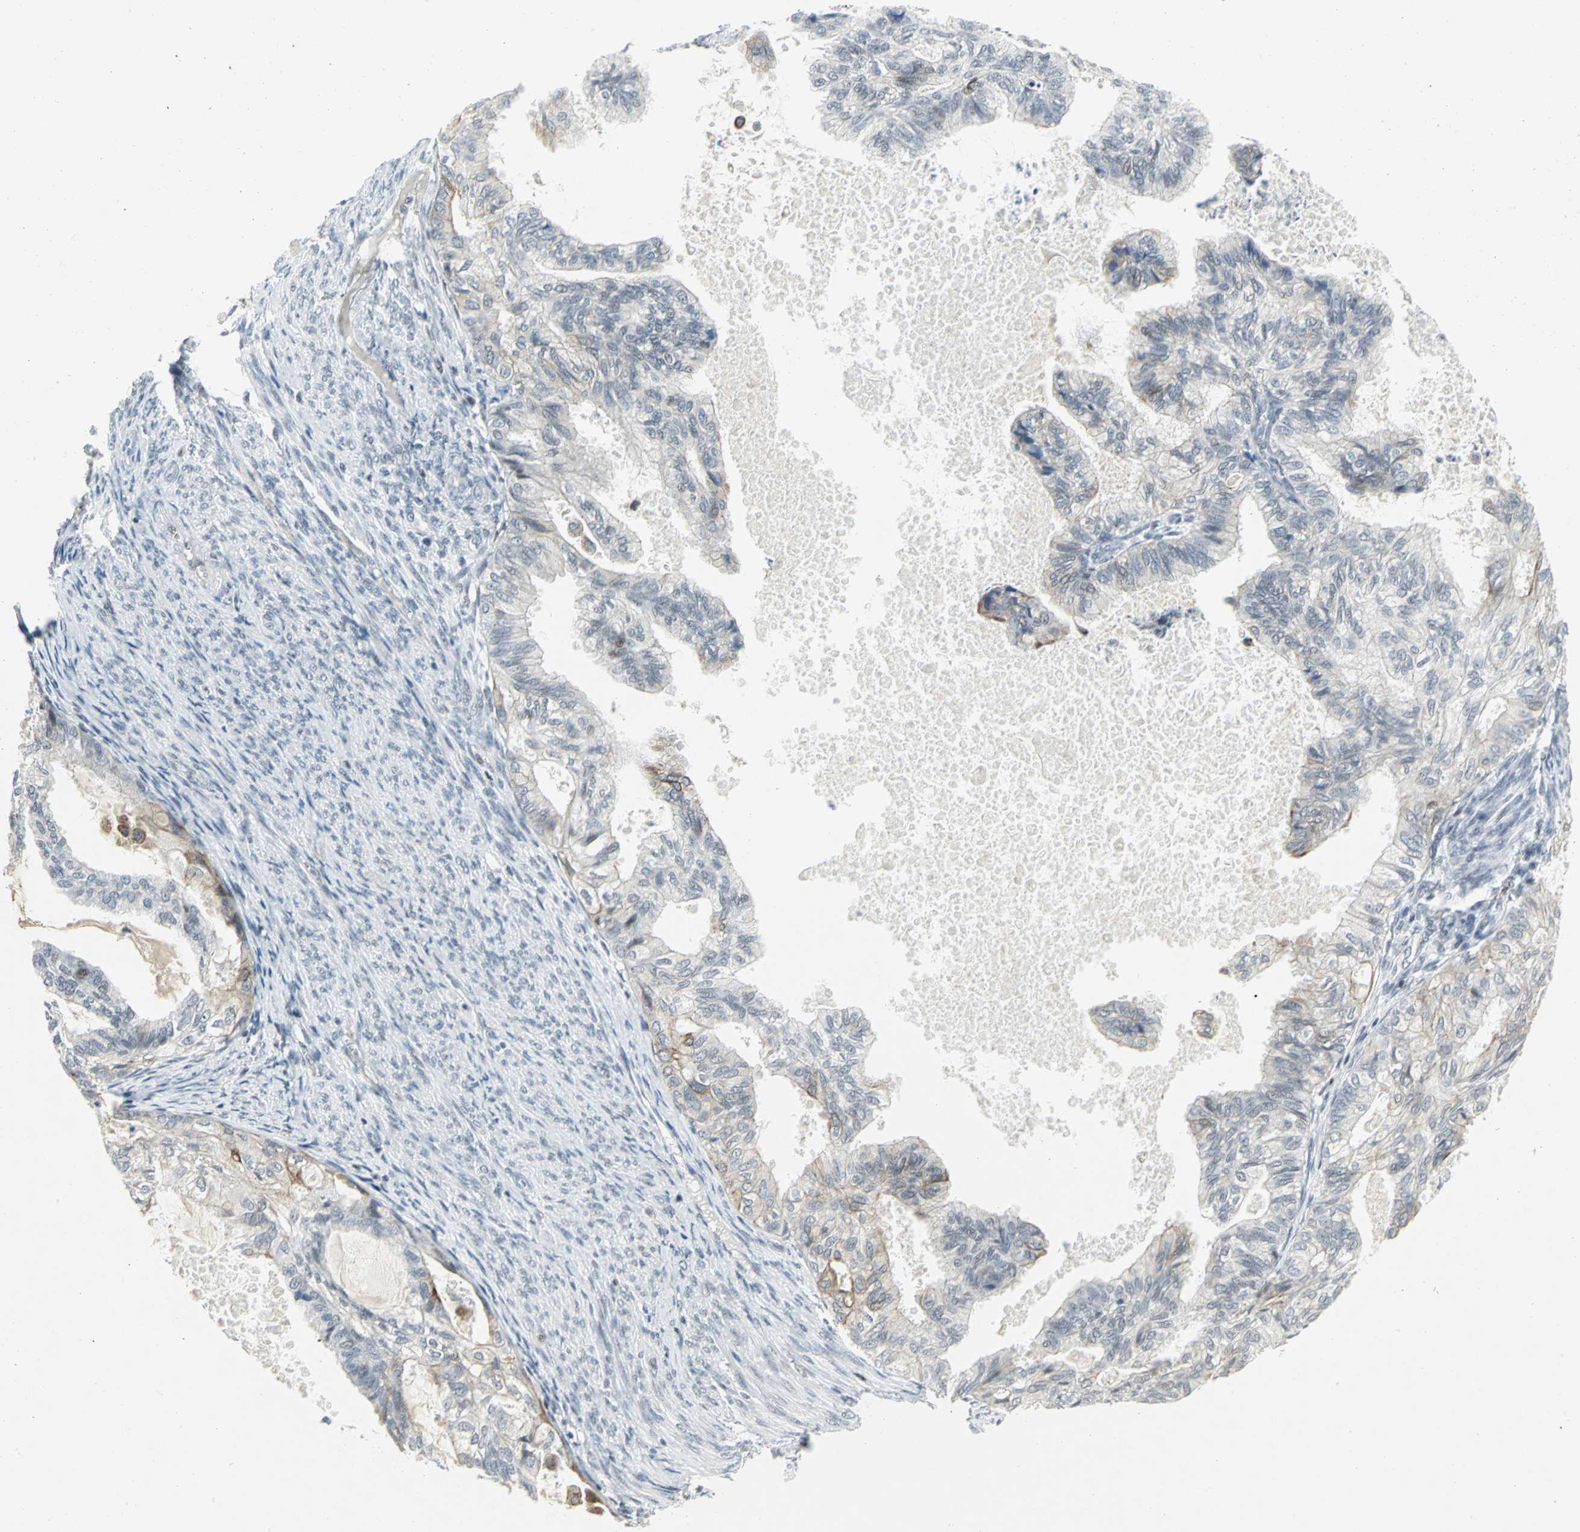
{"staining": {"intensity": "weak", "quantity": "<25%", "location": "cytoplasmic/membranous"}, "tissue": "cervical cancer", "cell_type": "Tumor cells", "image_type": "cancer", "snomed": [{"axis": "morphology", "description": "Normal tissue, NOS"}, {"axis": "morphology", "description": "Adenocarcinoma, NOS"}, {"axis": "topography", "description": "Cervix"}, {"axis": "topography", "description": "Endometrium"}], "caption": "The photomicrograph displays no staining of tumor cells in cervical cancer (adenocarcinoma).", "gene": "RPA1", "patient": {"sex": "female", "age": 86}}